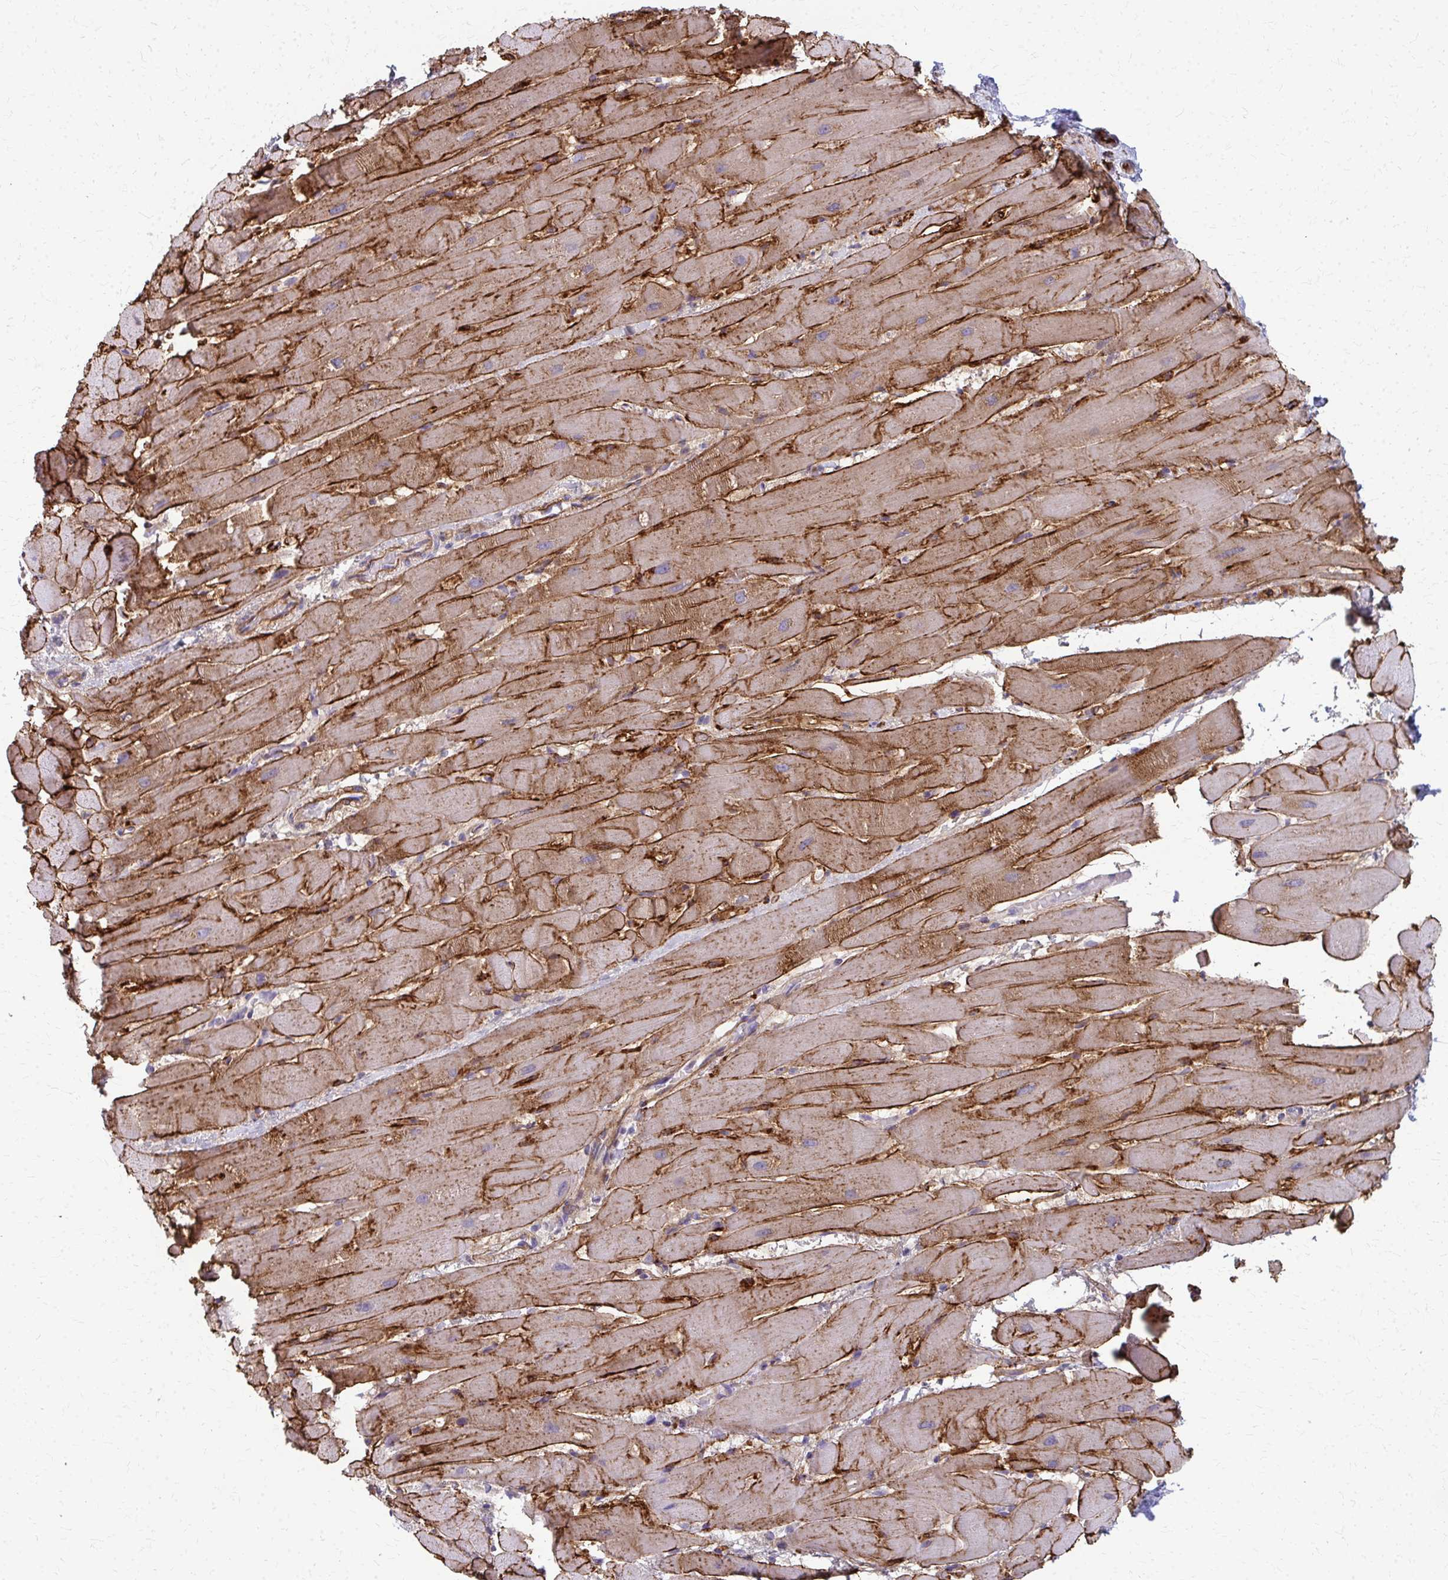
{"staining": {"intensity": "strong", "quantity": "25%-75%", "location": "cytoplasmic/membranous"}, "tissue": "heart muscle", "cell_type": "Cardiomyocytes", "image_type": "normal", "snomed": [{"axis": "morphology", "description": "Normal tissue, NOS"}, {"axis": "topography", "description": "Heart"}], "caption": "High-magnification brightfield microscopy of benign heart muscle stained with DAB (3,3'-diaminobenzidine) (brown) and counterstained with hematoxylin (blue). cardiomyocytes exhibit strong cytoplasmic/membranous expression is seen in approximately25%-75% of cells.", "gene": "ADIPOQ", "patient": {"sex": "male", "age": 37}}